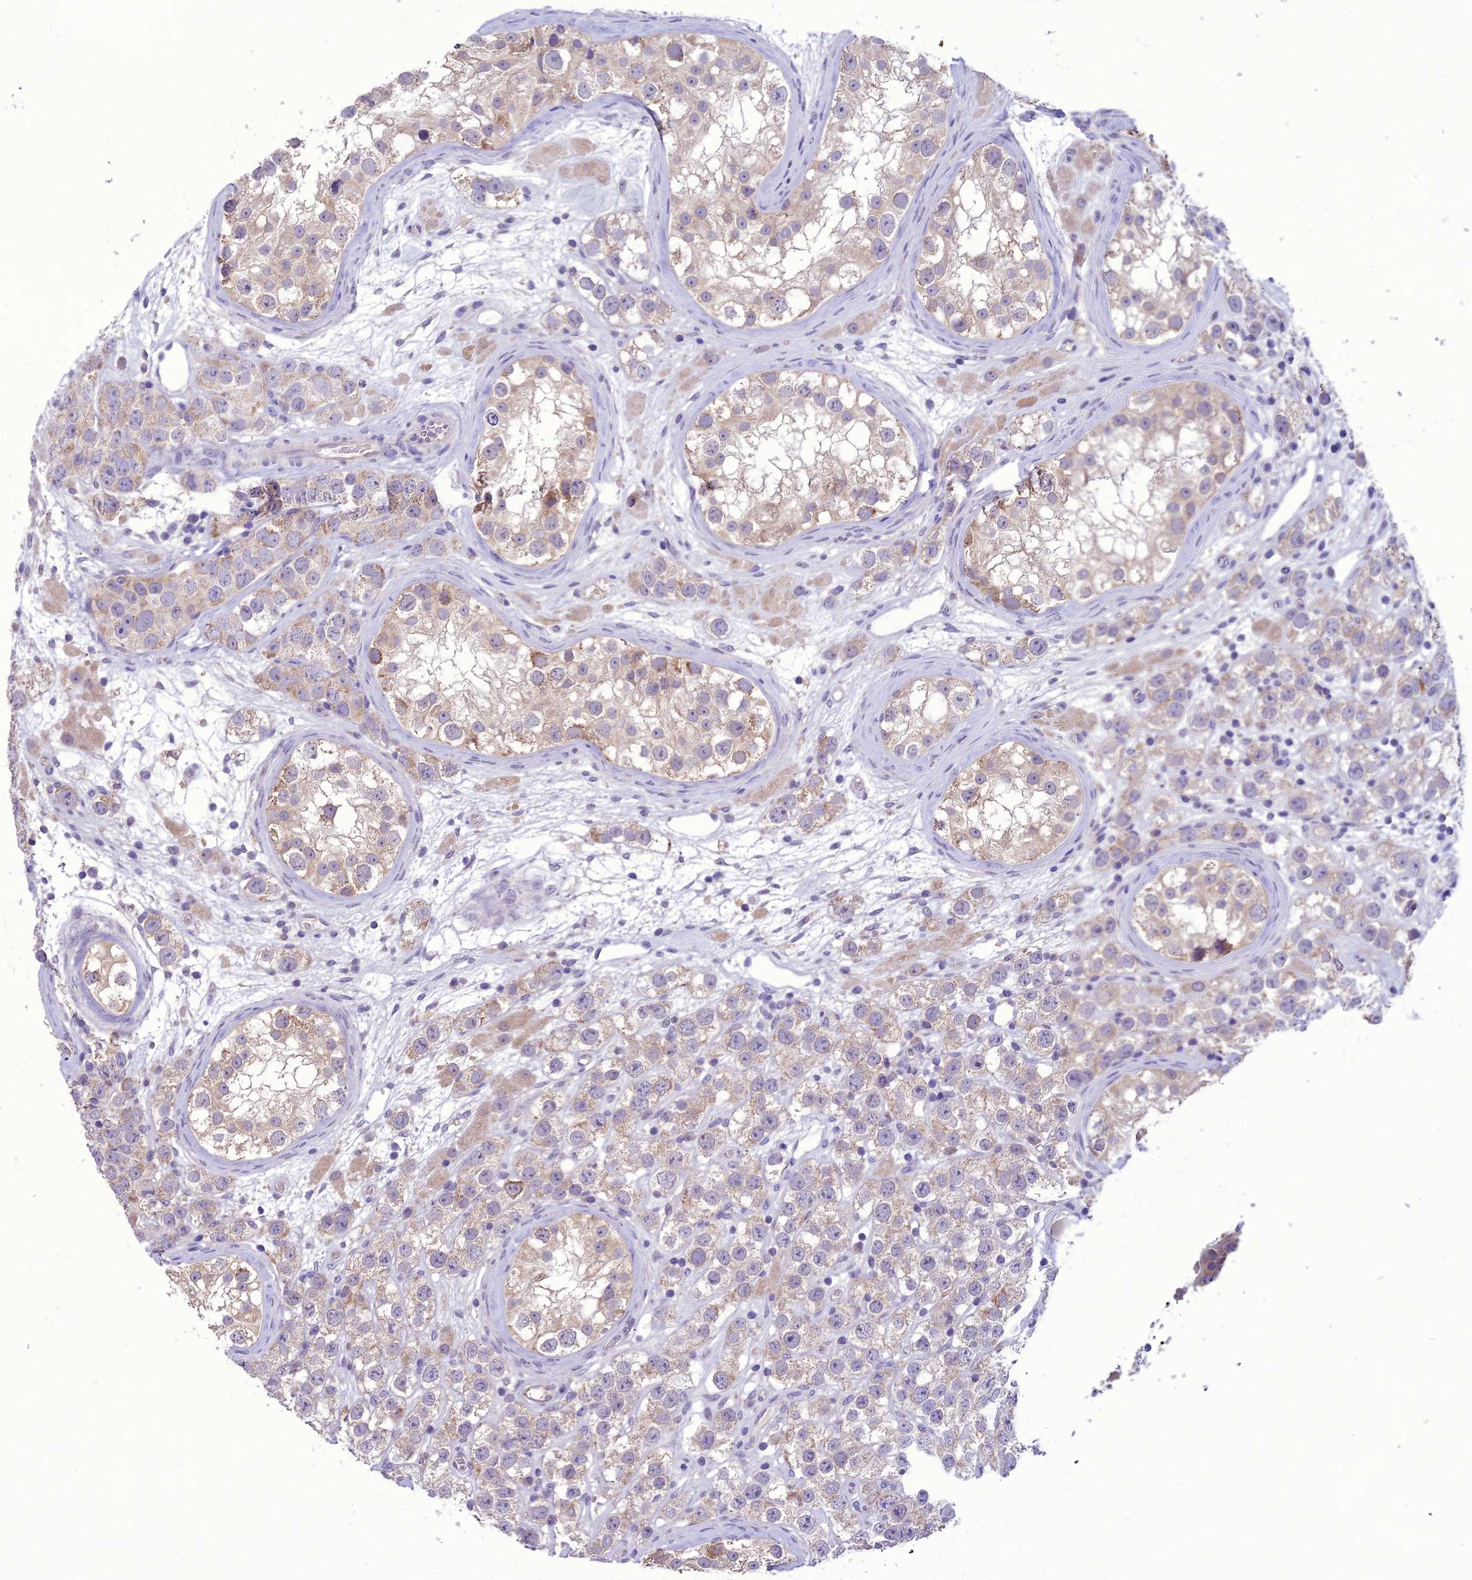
{"staining": {"intensity": "weak", "quantity": ">75%", "location": "cytoplasmic/membranous"}, "tissue": "testis cancer", "cell_type": "Tumor cells", "image_type": "cancer", "snomed": [{"axis": "morphology", "description": "Seminoma, NOS"}, {"axis": "topography", "description": "Testis"}], "caption": "Protein staining demonstrates weak cytoplasmic/membranous positivity in about >75% of tumor cells in testis seminoma.", "gene": "SCRT1", "patient": {"sex": "male", "age": 28}}